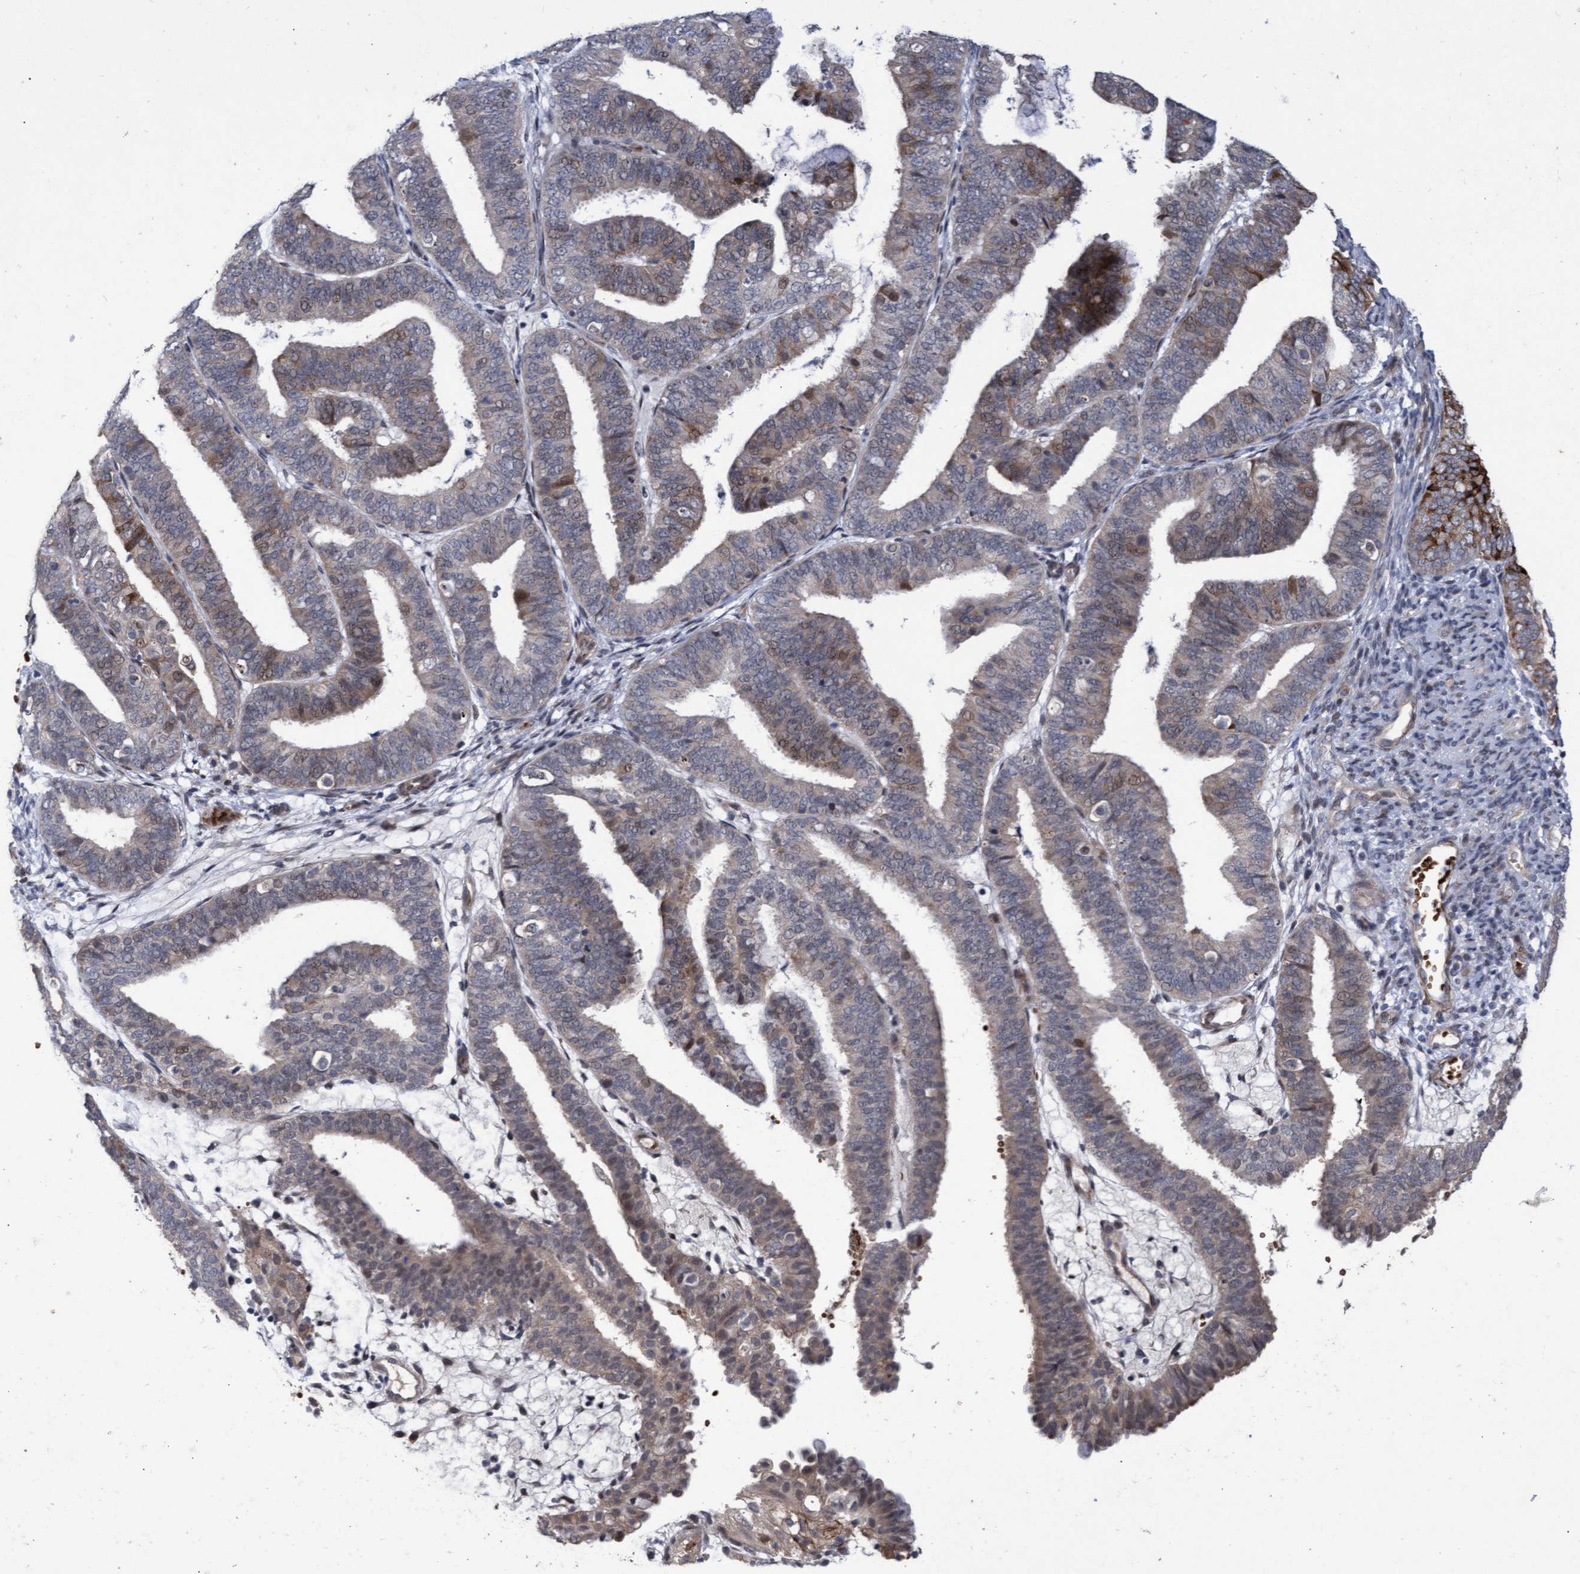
{"staining": {"intensity": "strong", "quantity": "<25%", "location": "cytoplasmic/membranous"}, "tissue": "endometrial cancer", "cell_type": "Tumor cells", "image_type": "cancer", "snomed": [{"axis": "morphology", "description": "Adenocarcinoma, NOS"}, {"axis": "topography", "description": "Endometrium"}], "caption": "The histopathology image exhibits immunohistochemical staining of endometrial cancer. There is strong cytoplasmic/membranous staining is appreciated in about <25% of tumor cells.", "gene": "ZNF750", "patient": {"sex": "female", "age": 63}}